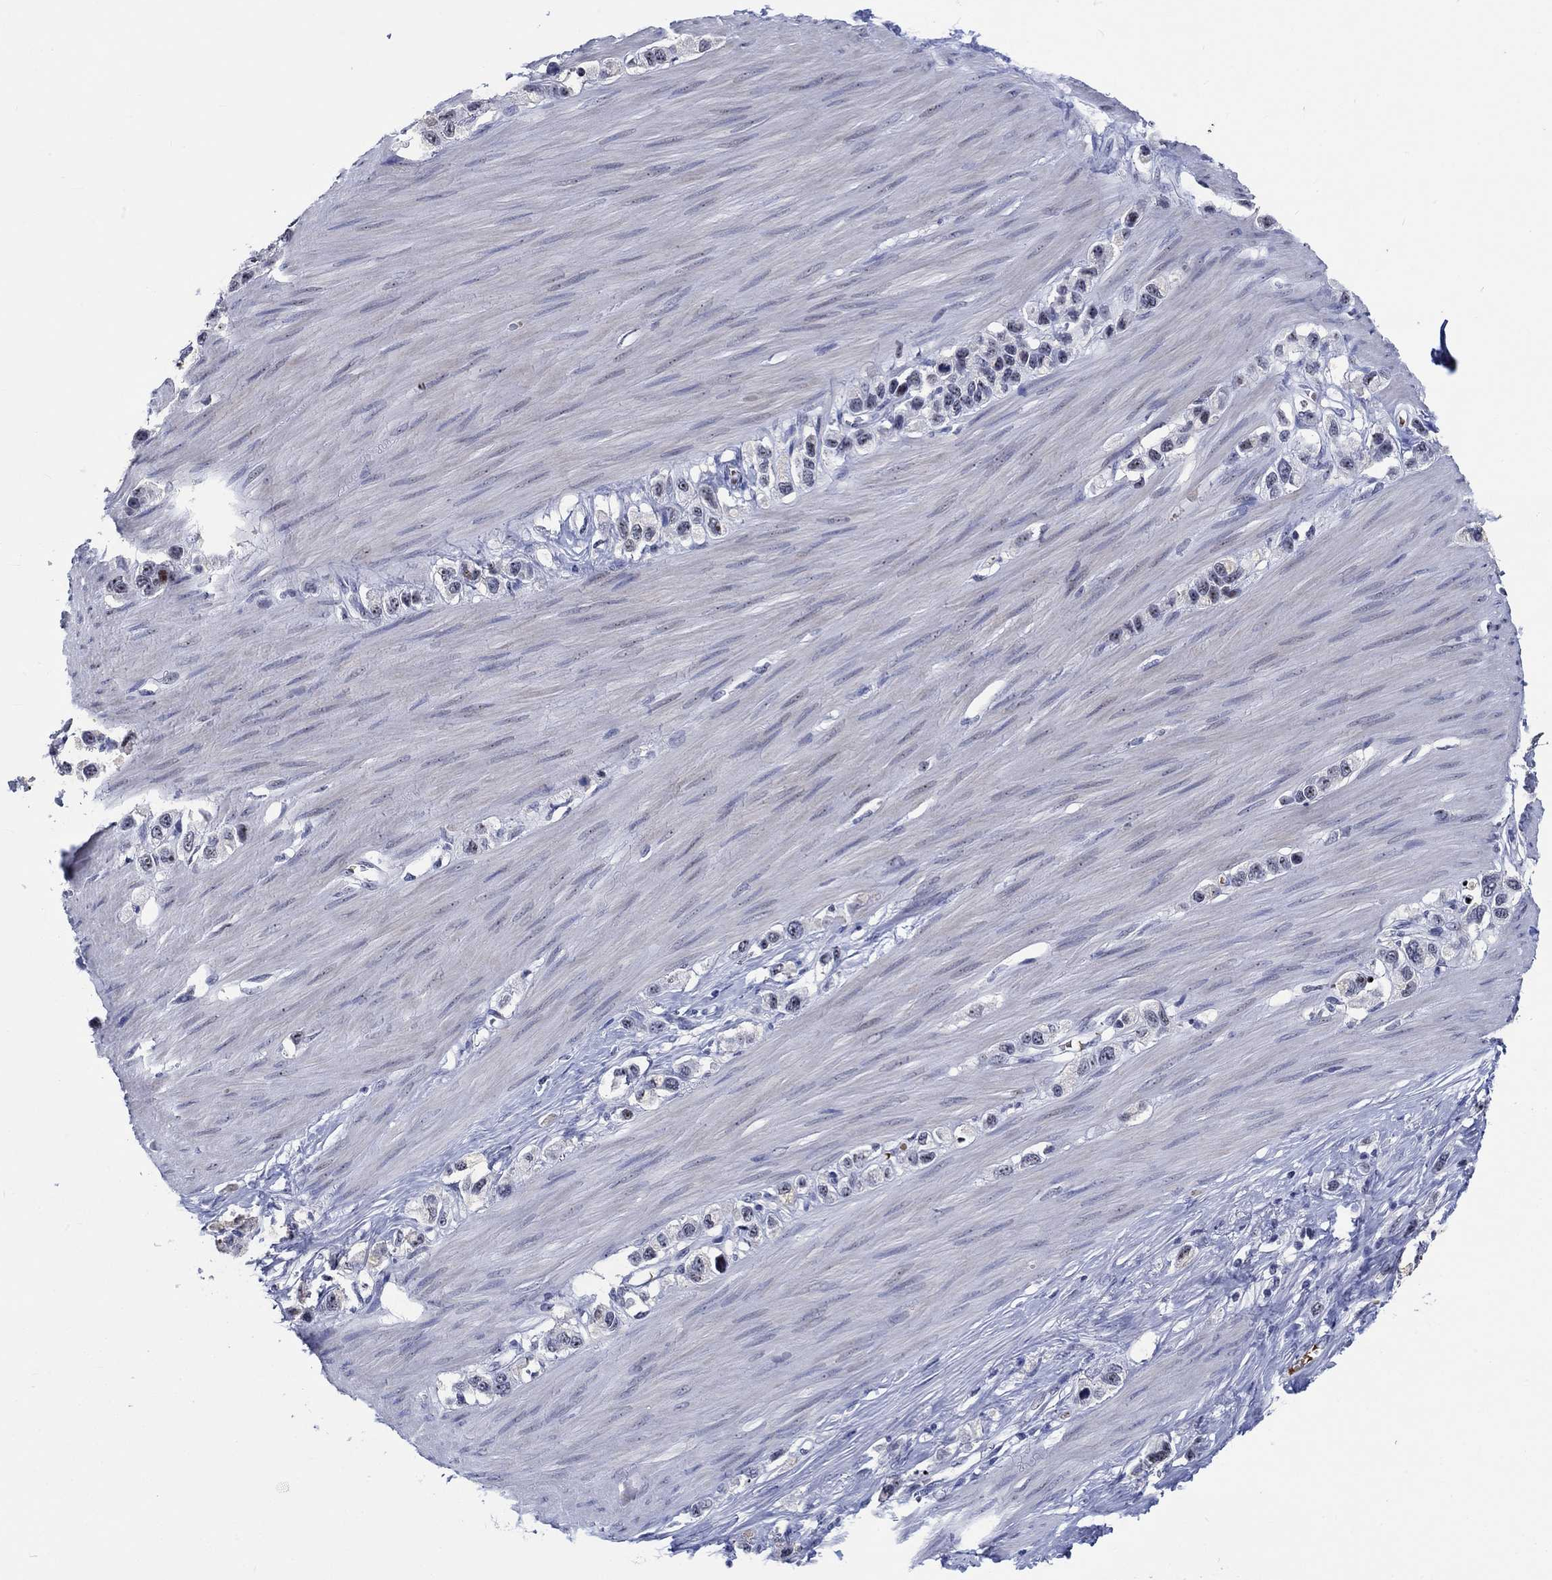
{"staining": {"intensity": "strong", "quantity": "<25%", "location": "nuclear"}, "tissue": "stomach cancer", "cell_type": "Tumor cells", "image_type": "cancer", "snomed": [{"axis": "morphology", "description": "Normal tissue, NOS"}, {"axis": "morphology", "description": "Adenocarcinoma, NOS"}, {"axis": "morphology", "description": "Adenocarcinoma, High grade"}, {"axis": "topography", "description": "Stomach, upper"}, {"axis": "topography", "description": "Stomach"}], "caption": "Immunohistochemistry (IHC) (DAB) staining of human stomach cancer demonstrates strong nuclear protein positivity in about <25% of tumor cells.", "gene": "ZNF446", "patient": {"sex": "female", "age": 65}}